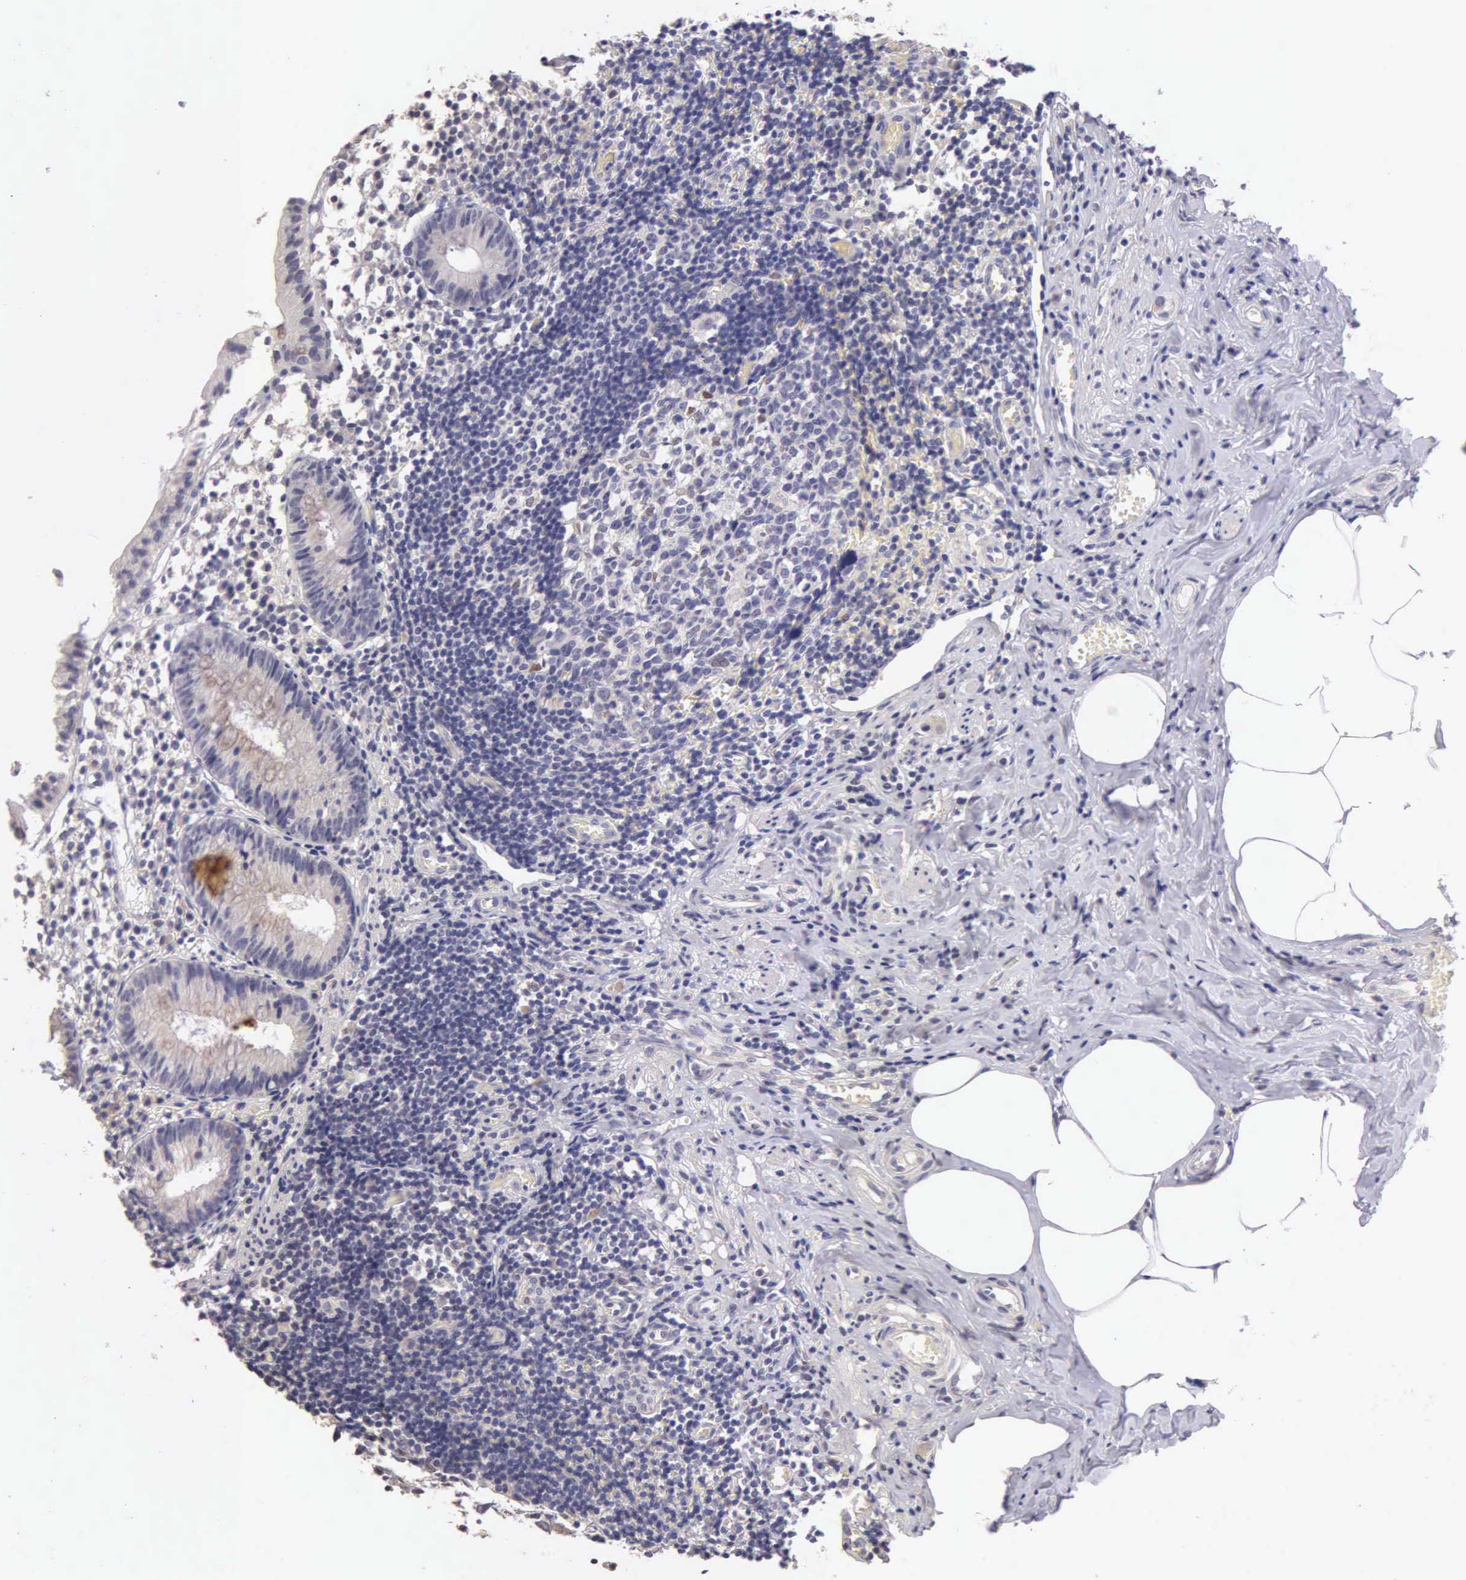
{"staining": {"intensity": "weak", "quantity": "<25%", "location": "cytoplasmic/membranous"}, "tissue": "appendix", "cell_type": "Glandular cells", "image_type": "normal", "snomed": [{"axis": "morphology", "description": "Normal tissue, NOS"}, {"axis": "topography", "description": "Appendix"}], "caption": "This micrograph is of benign appendix stained with immunohistochemistry to label a protein in brown with the nuclei are counter-stained blue. There is no staining in glandular cells.", "gene": "ESR1", "patient": {"sex": "male", "age": 25}}